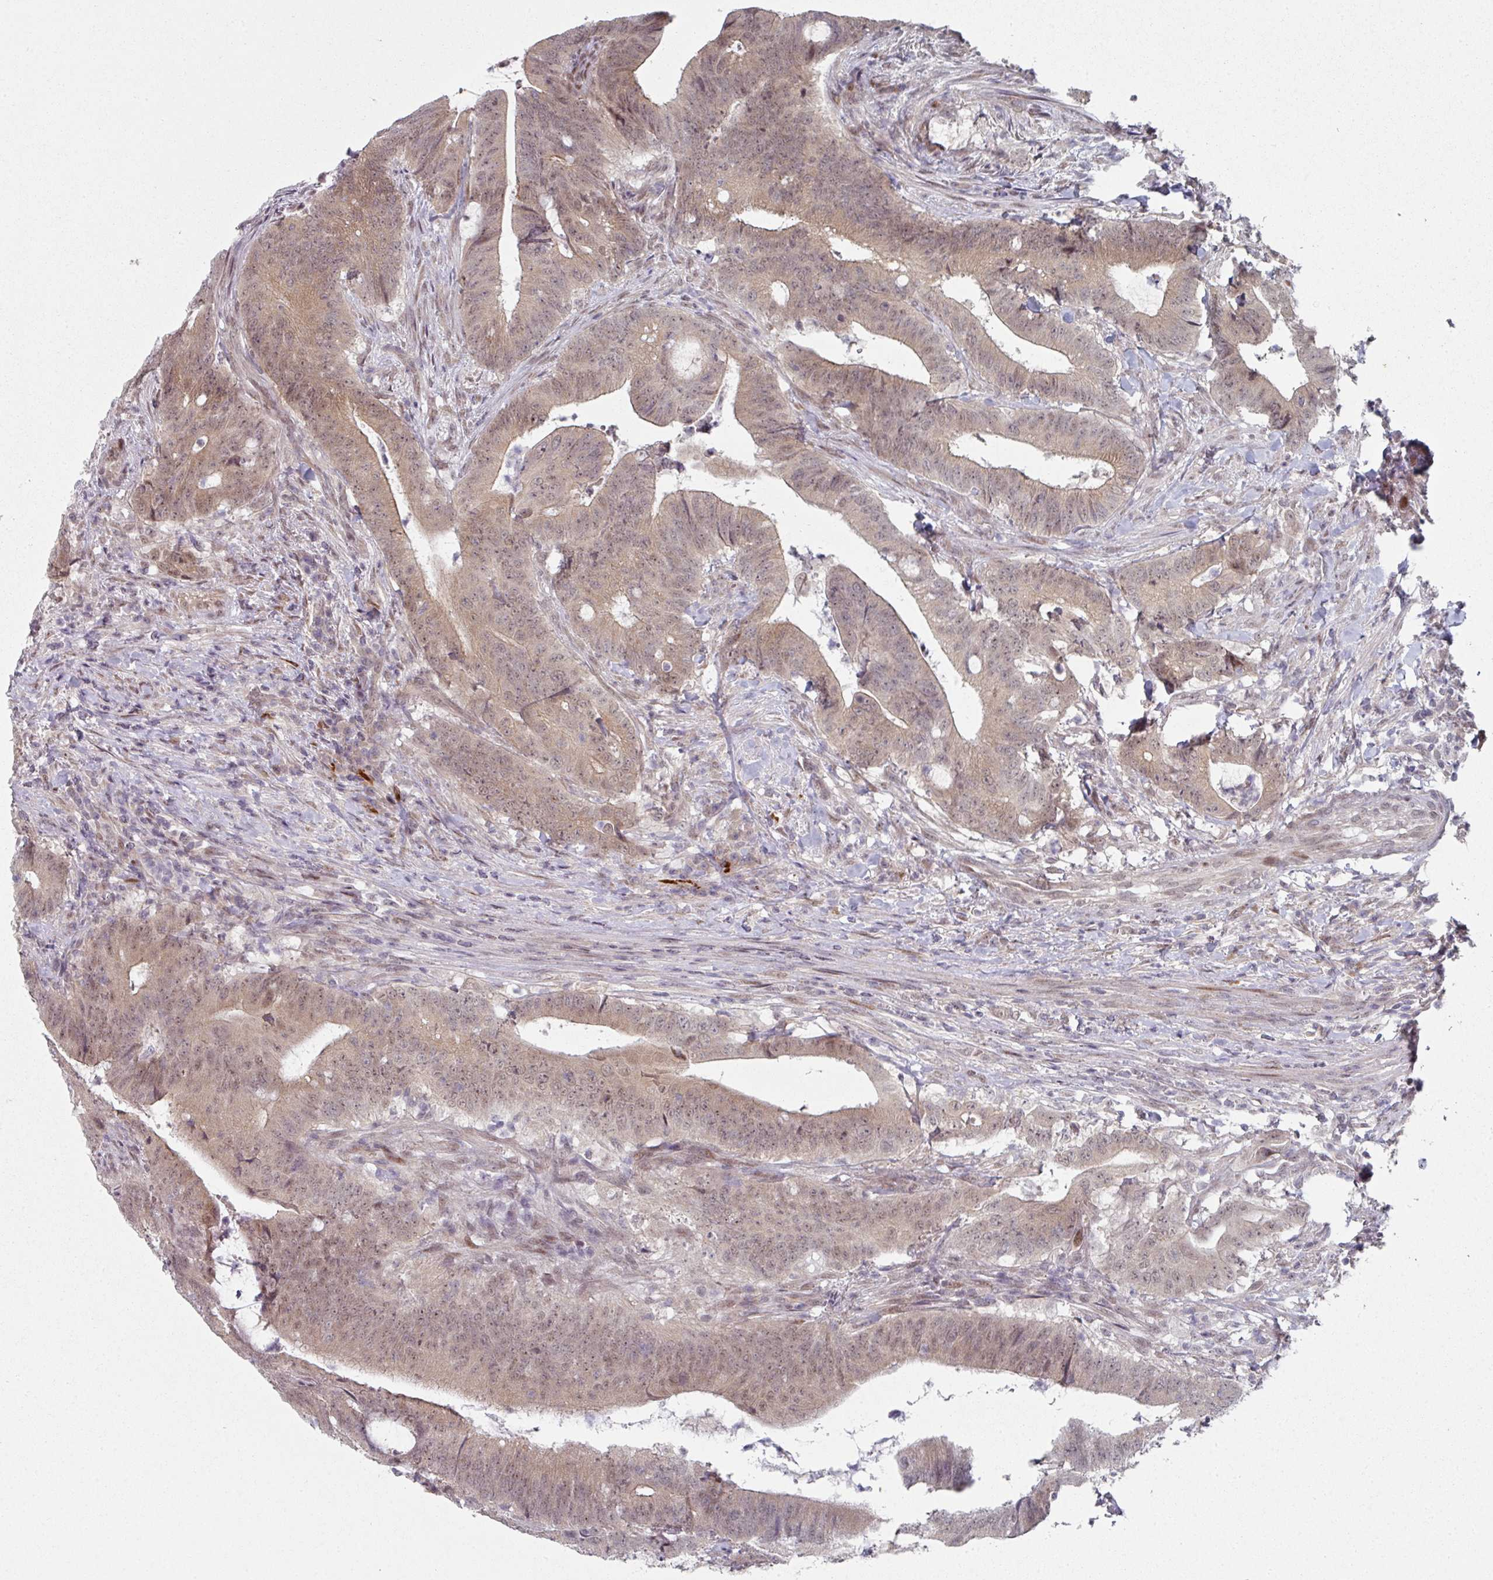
{"staining": {"intensity": "weak", "quantity": ">75%", "location": "cytoplasmic/membranous,nuclear"}, "tissue": "colorectal cancer", "cell_type": "Tumor cells", "image_type": "cancer", "snomed": [{"axis": "morphology", "description": "Adenocarcinoma, NOS"}, {"axis": "topography", "description": "Colon"}], "caption": "DAB (3,3'-diaminobenzidine) immunohistochemical staining of colorectal cancer (adenocarcinoma) displays weak cytoplasmic/membranous and nuclear protein staining in about >75% of tumor cells.", "gene": "TMCC1", "patient": {"sex": "female", "age": 43}}